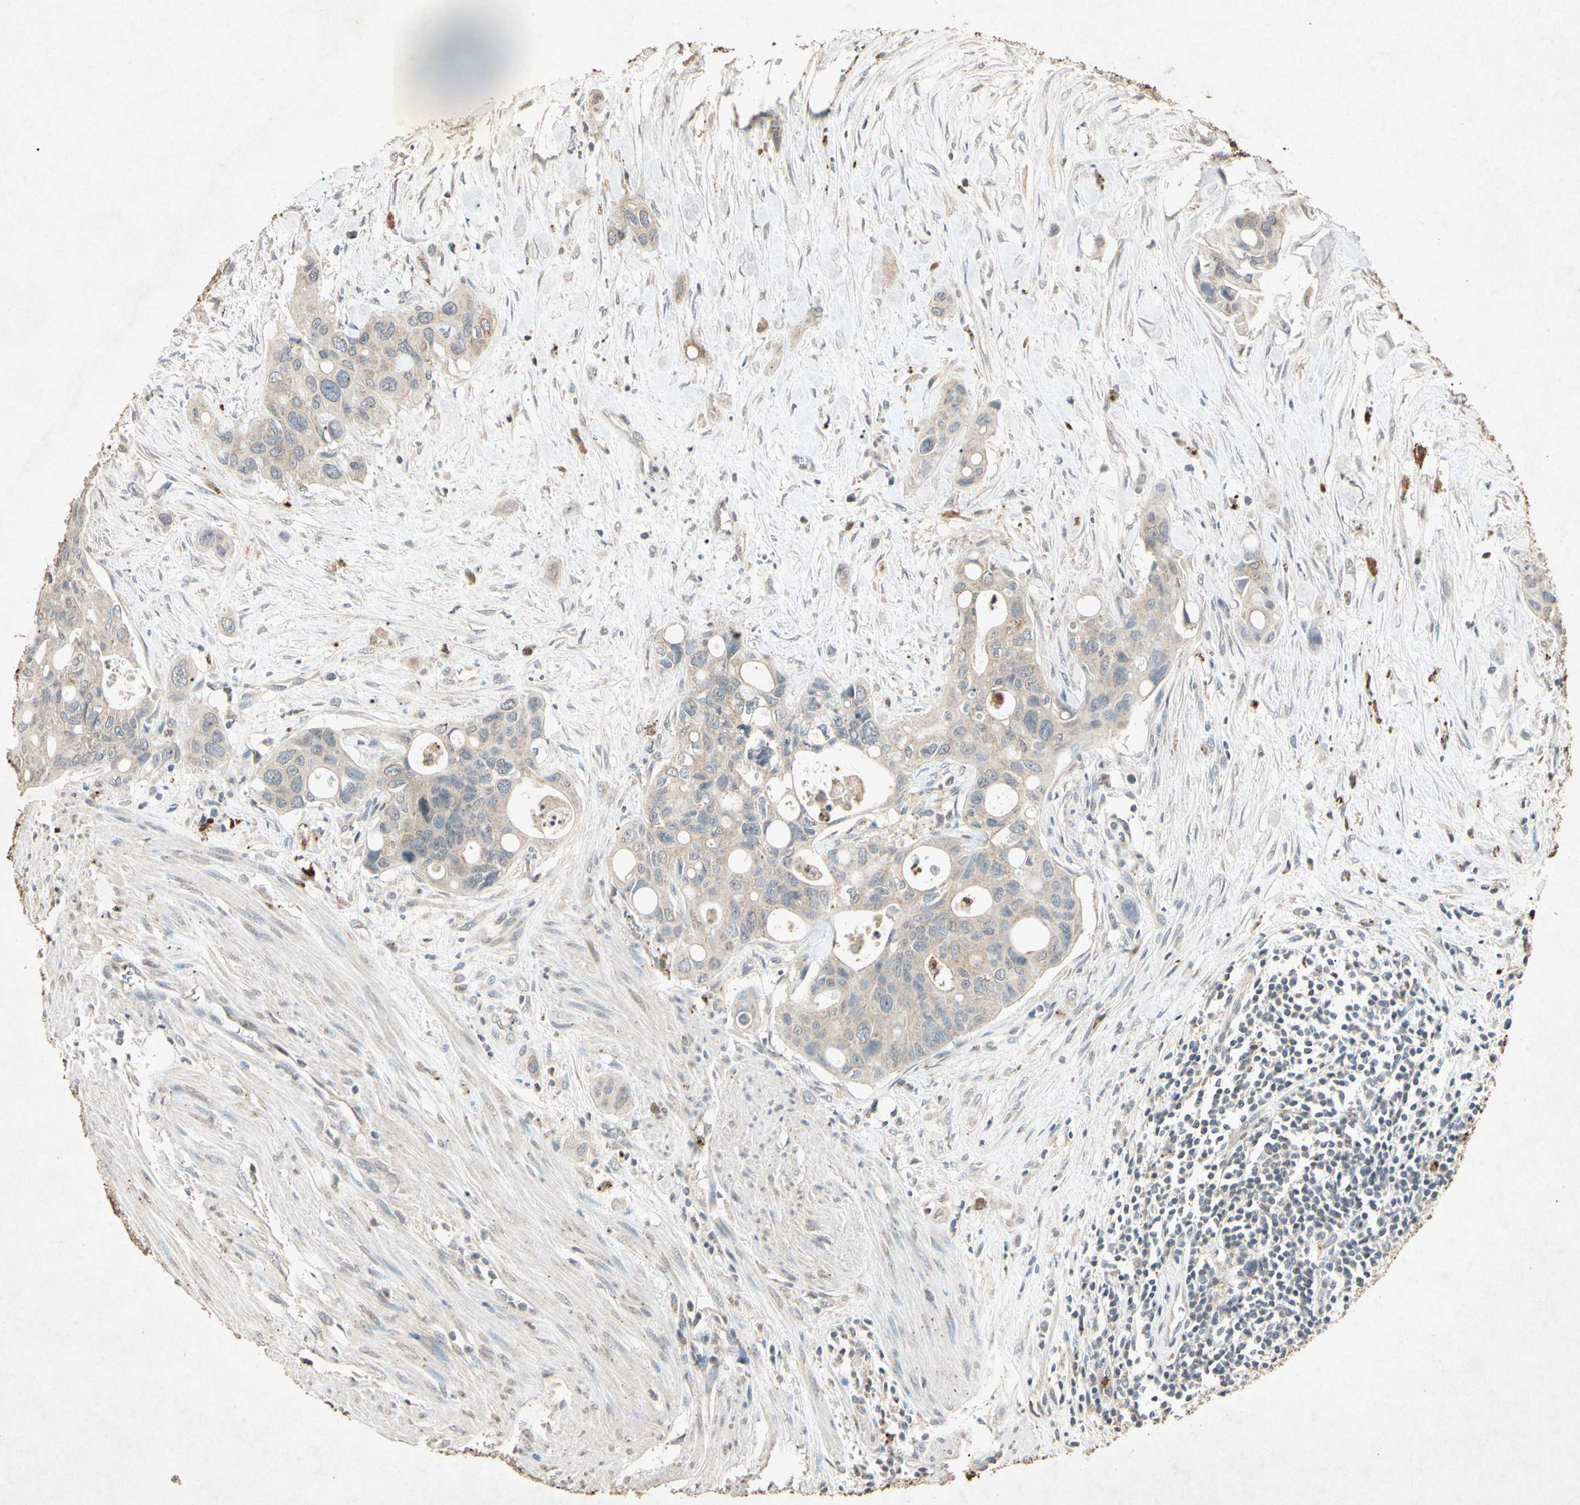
{"staining": {"intensity": "weak", "quantity": ">75%", "location": "cytoplasmic/membranous"}, "tissue": "colorectal cancer", "cell_type": "Tumor cells", "image_type": "cancer", "snomed": [{"axis": "morphology", "description": "Adenocarcinoma, NOS"}, {"axis": "topography", "description": "Colon"}], "caption": "Adenocarcinoma (colorectal) stained with DAB immunohistochemistry (IHC) displays low levels of weak cytoplasmic/membranous staining in approximately >75% of tumor cells.", "gene": "MSRB1", "patient": {"sex": "female", "age": 57}}